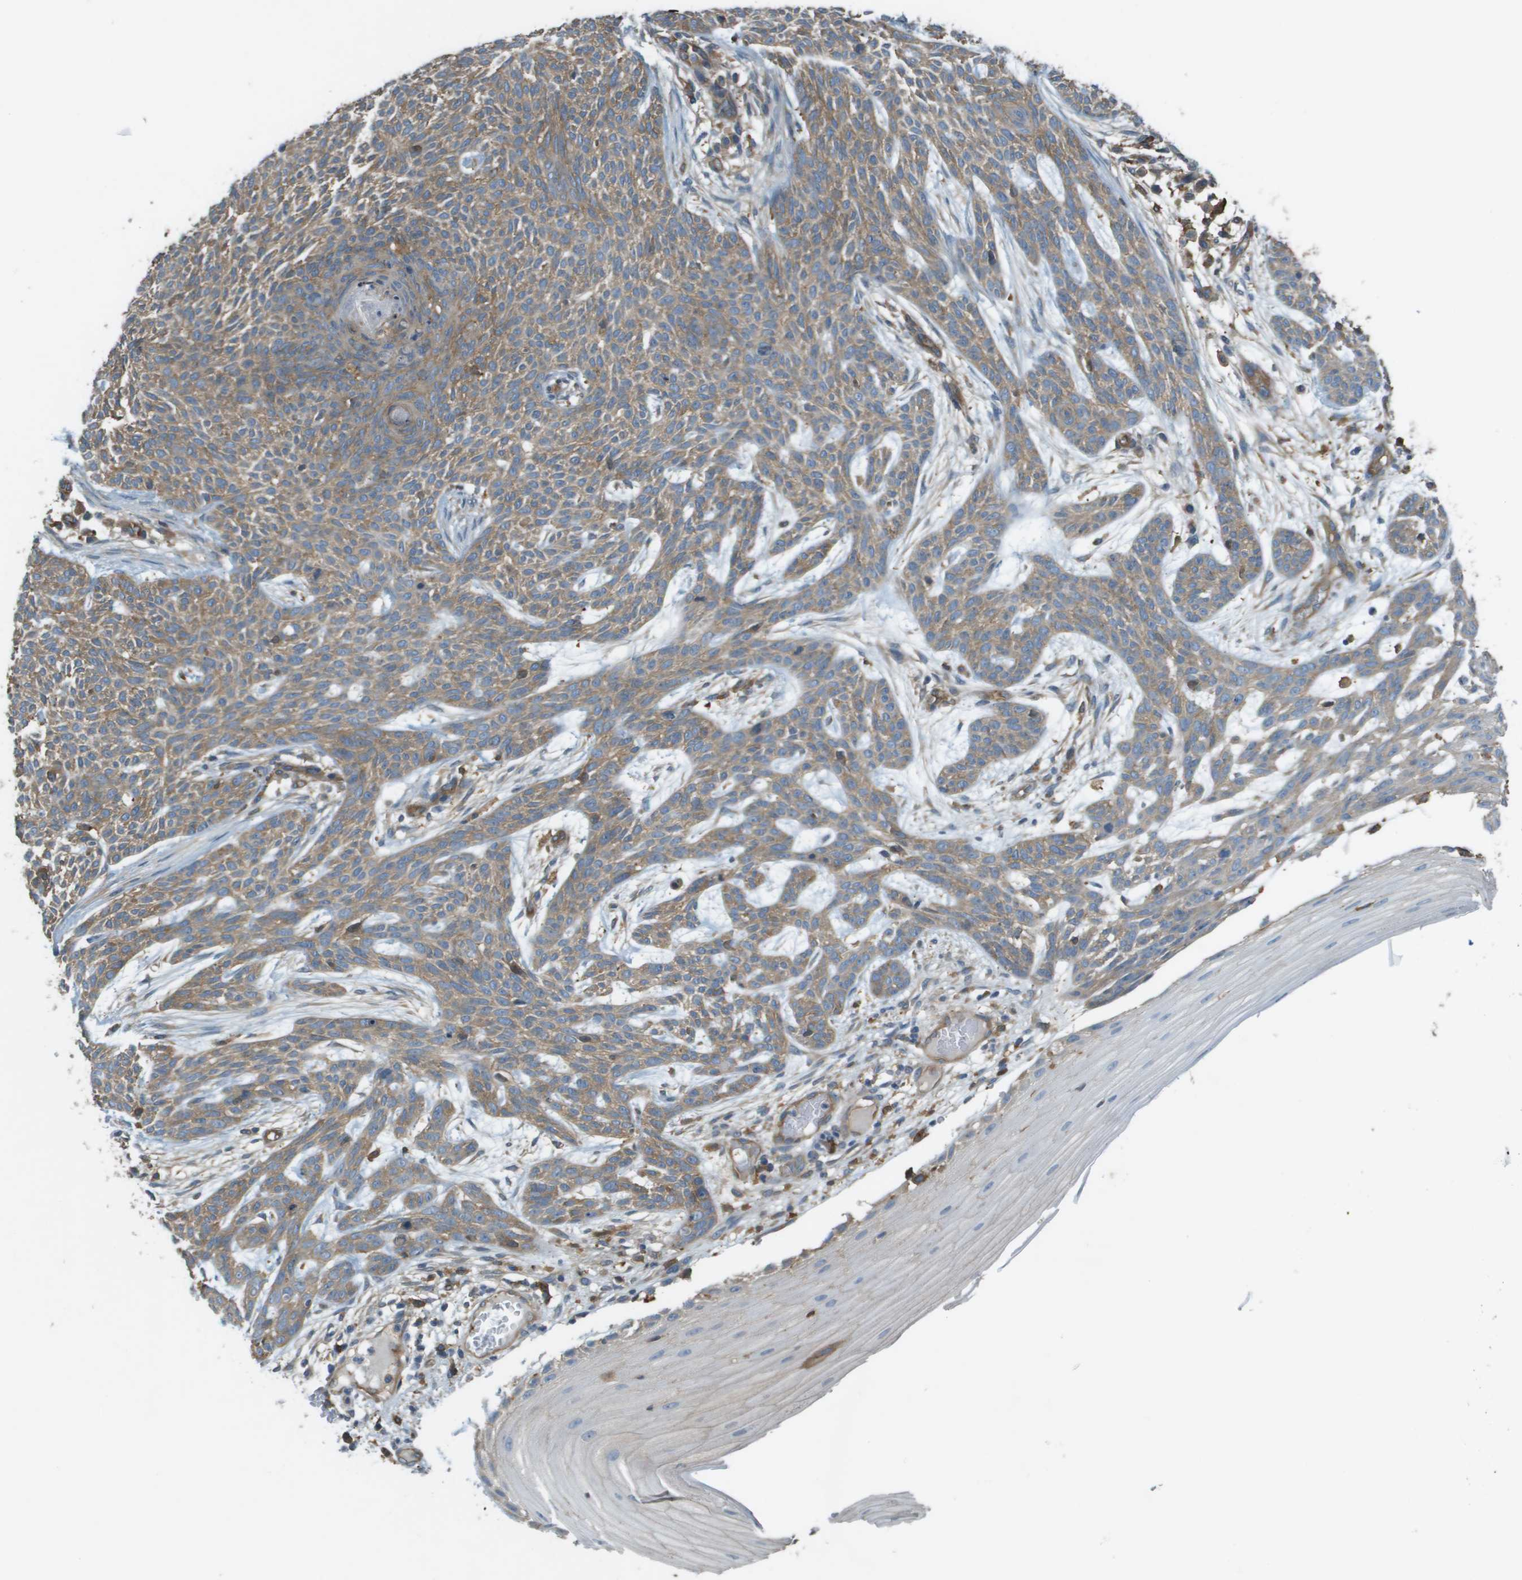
{"staining": {"intensity": "moderate", "quantity": ">75%", "location": "cytoplasmic/membranous"}, "tissue": "skin cancer", "cell_type": "Tumor cells", "image_type": "cancer", "snomed": [{"axis": "morphology", "description": "Basal cell carcinoma"}, {"axis": "topography", "description": "Skin"}], "caption": "Protein staining of basal cell carcinoma (skin) tissue exhibits moderate cytoplasmic/membranous staining in approximately >75% of tumor cells.", "gene": "CORO1B", "patient": {"sex": "female", "age": 59}}